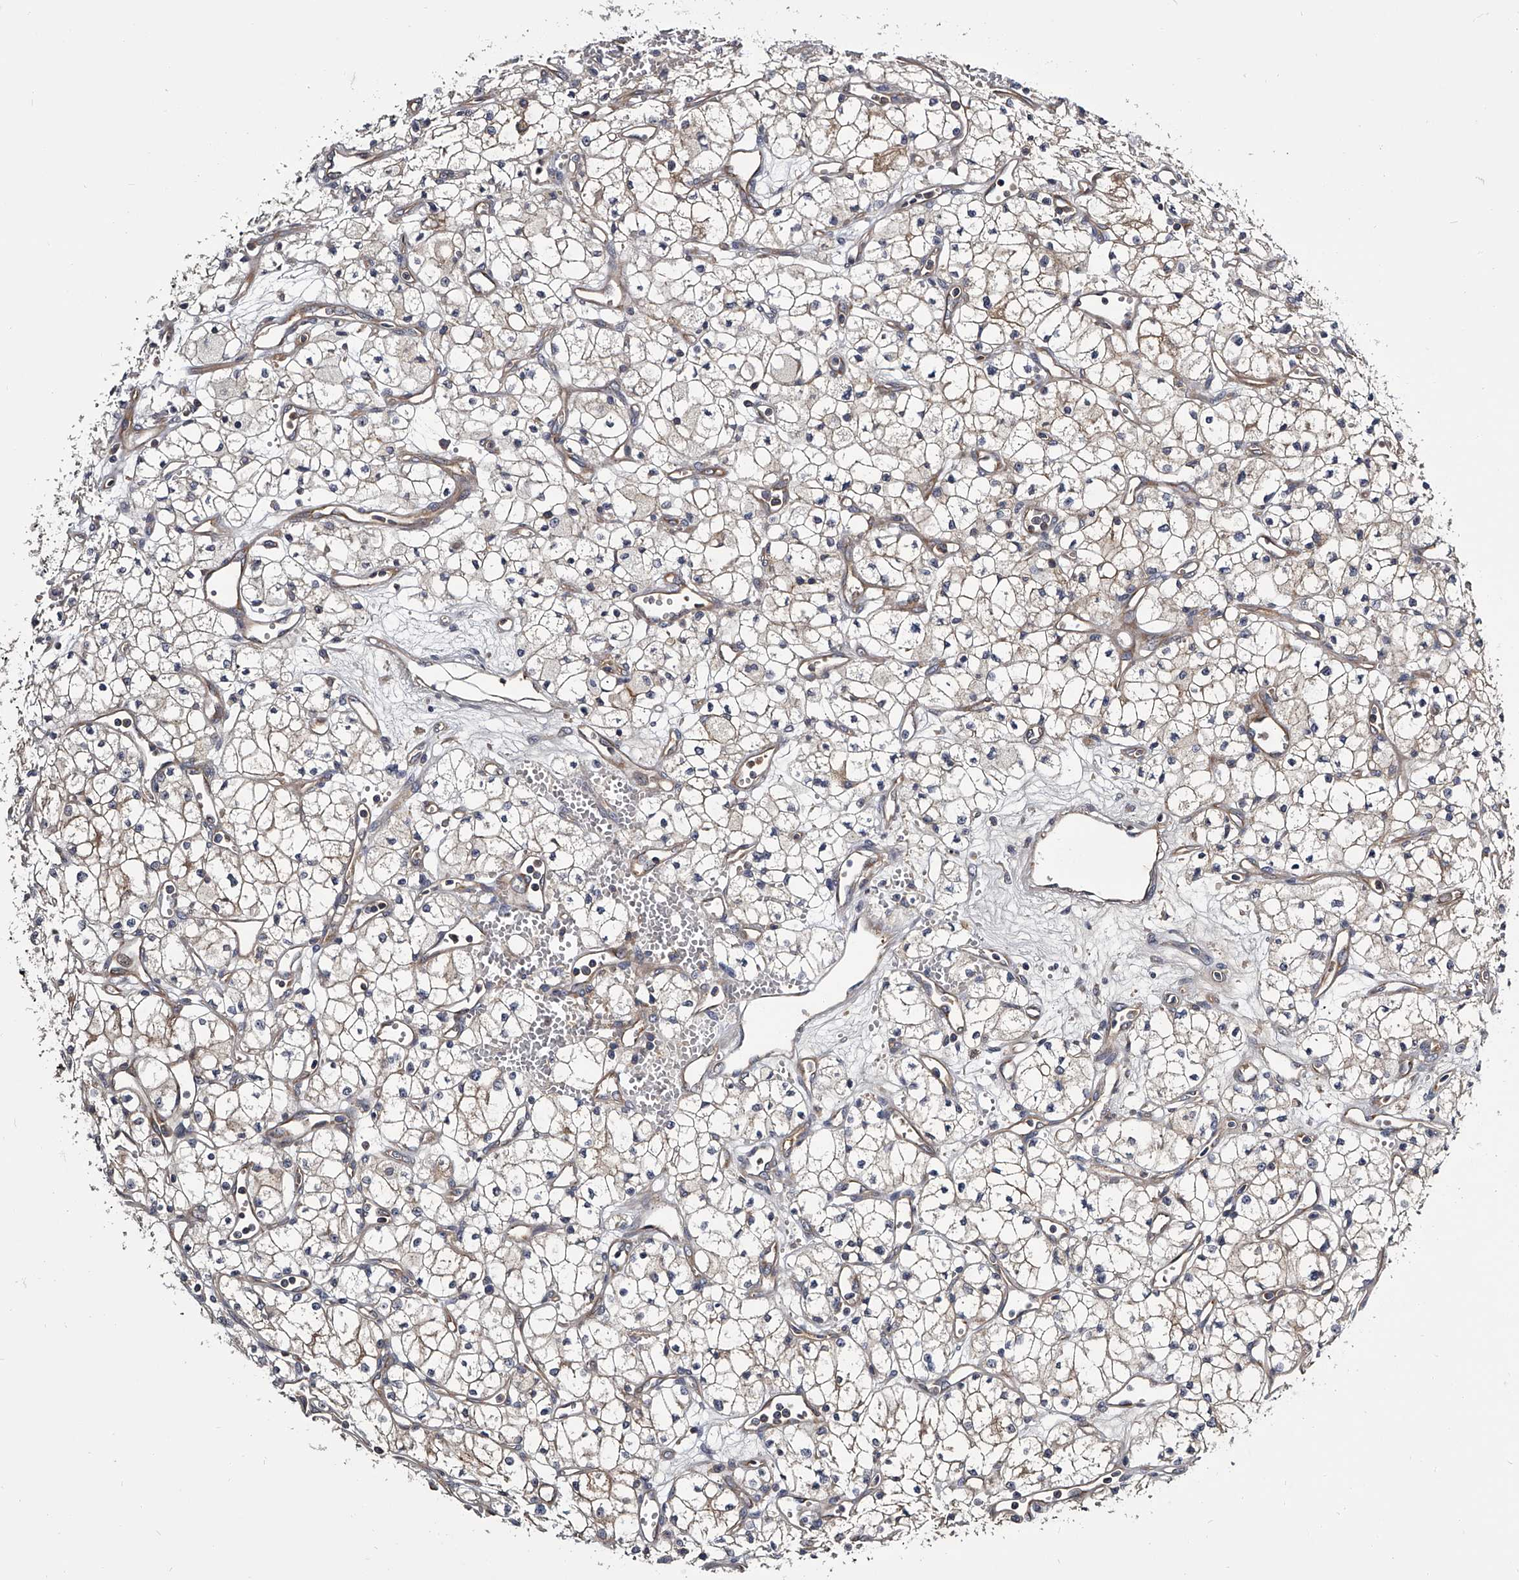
{"staining": {"intensity": "negative", "quantity": "none", "location": "none"}, "tissue": "renal cancer", "cell_type": "Tumor cells", "image_type": "cancer", "snomed": [{"axis": "morphology", "description": "Adenocarcinoma, NOS"}, {"axis": "topography", "description": "Kidney"}], "caption": "Immunohistochemical staining of human renal cancer (adenocarcinoma) reveals no significant positivity in tumor cells.", "gene": "GAPVD1", "patient": {"sex": "male", "age": 59}}